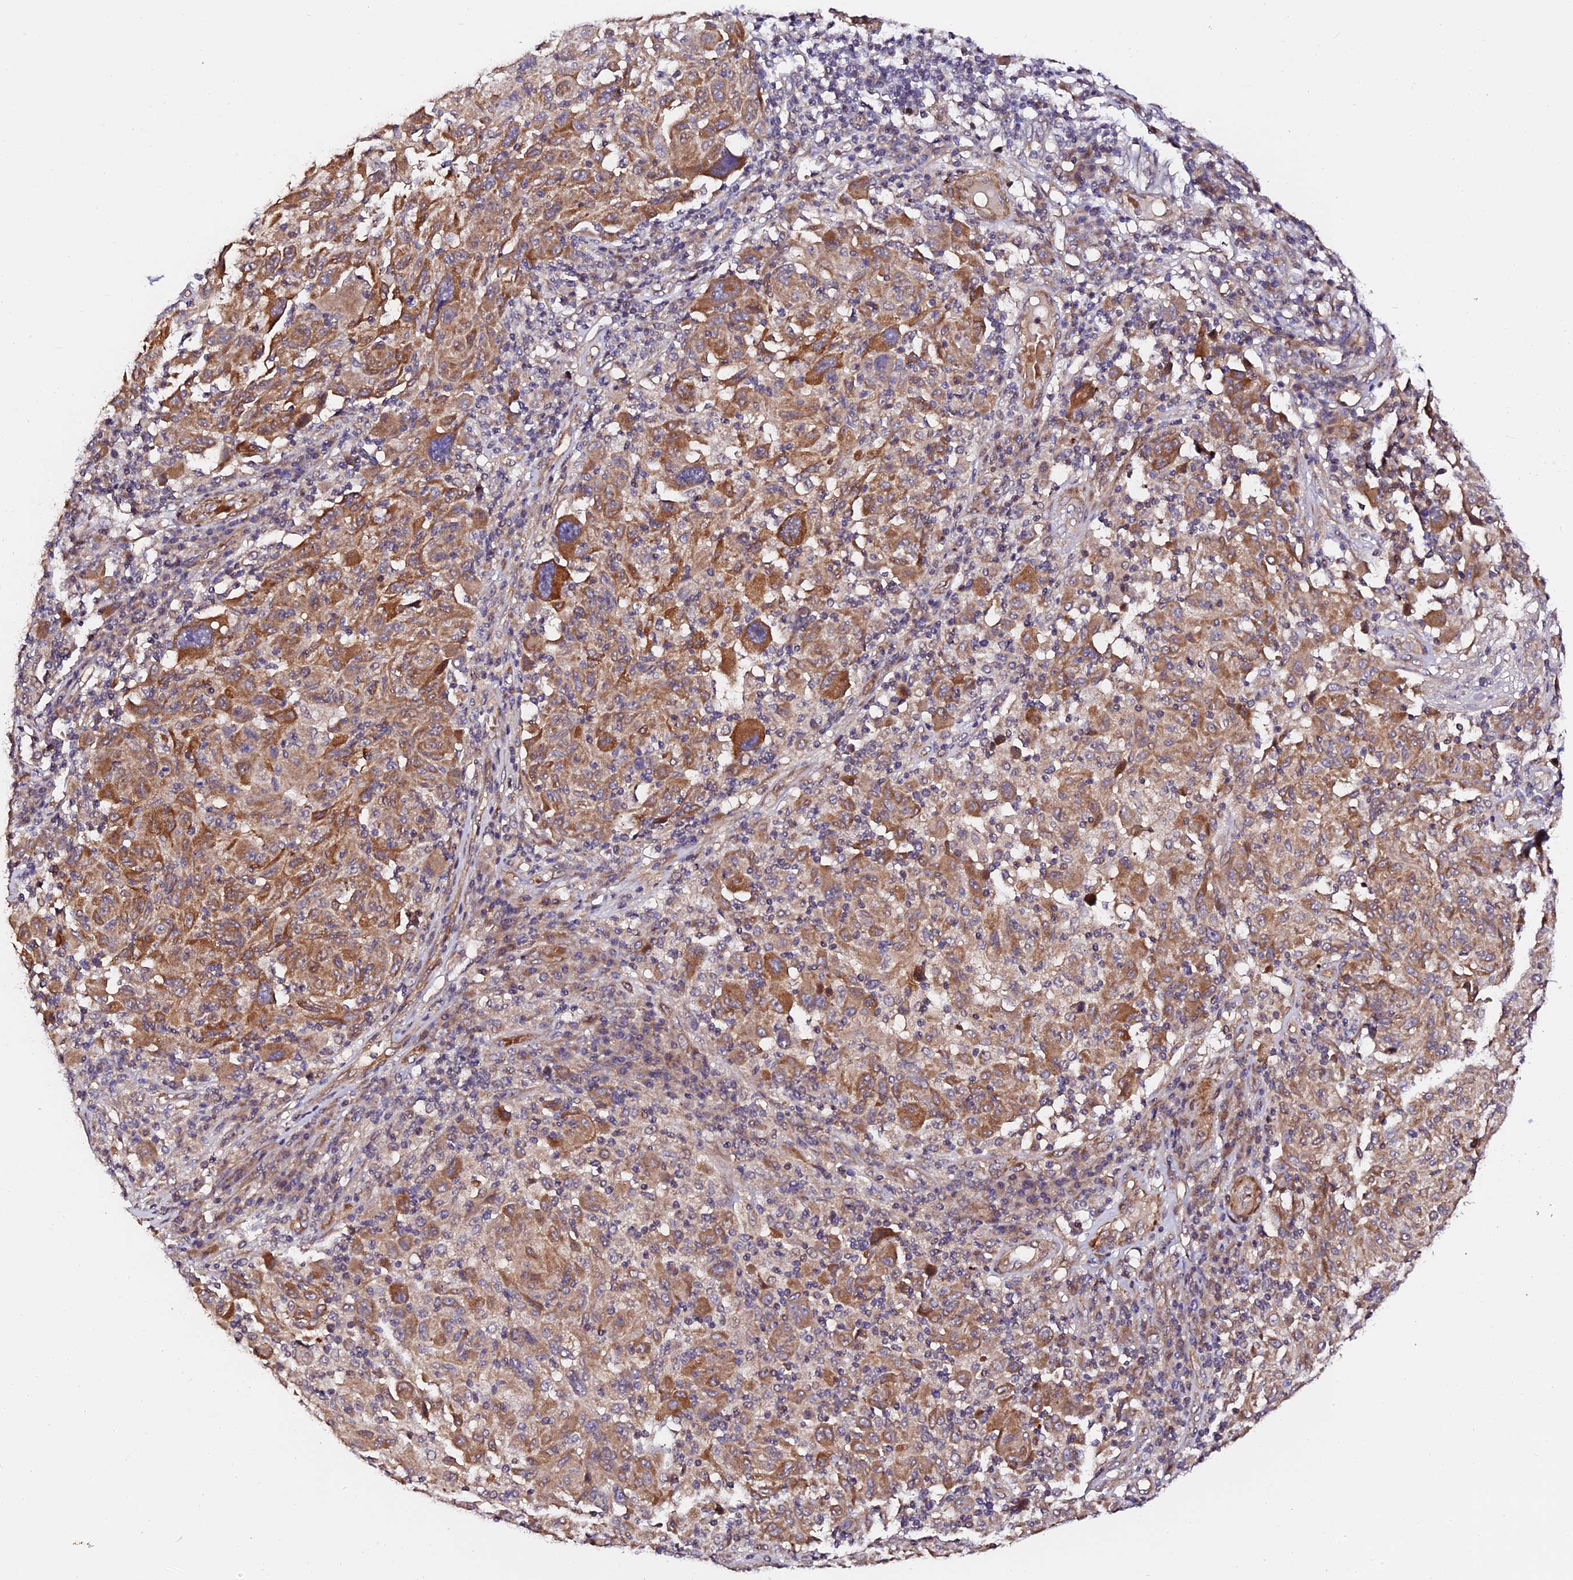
{"staining": {"intensity": "moderate", "quantity": ">75%", "location": "cytoplasmic/membranous"}, "tissue": "melanoma", "cell_type": "Tumor cells", "image_type": "cancer", "snomed": [{"axis": "morphology", "description": "Malignant melanoma, NOS"}, {"axis": "topography", "description": "Skin"}], "caption": "Immunohistochemistry (IHC) of malignant melanoma exhibits medium levels of moderate cytoplasmic/membranous positivity in approximately >75% of tumor cells.", "gene": "TDO2", "patient": {"sex": "male", "age": 53}}